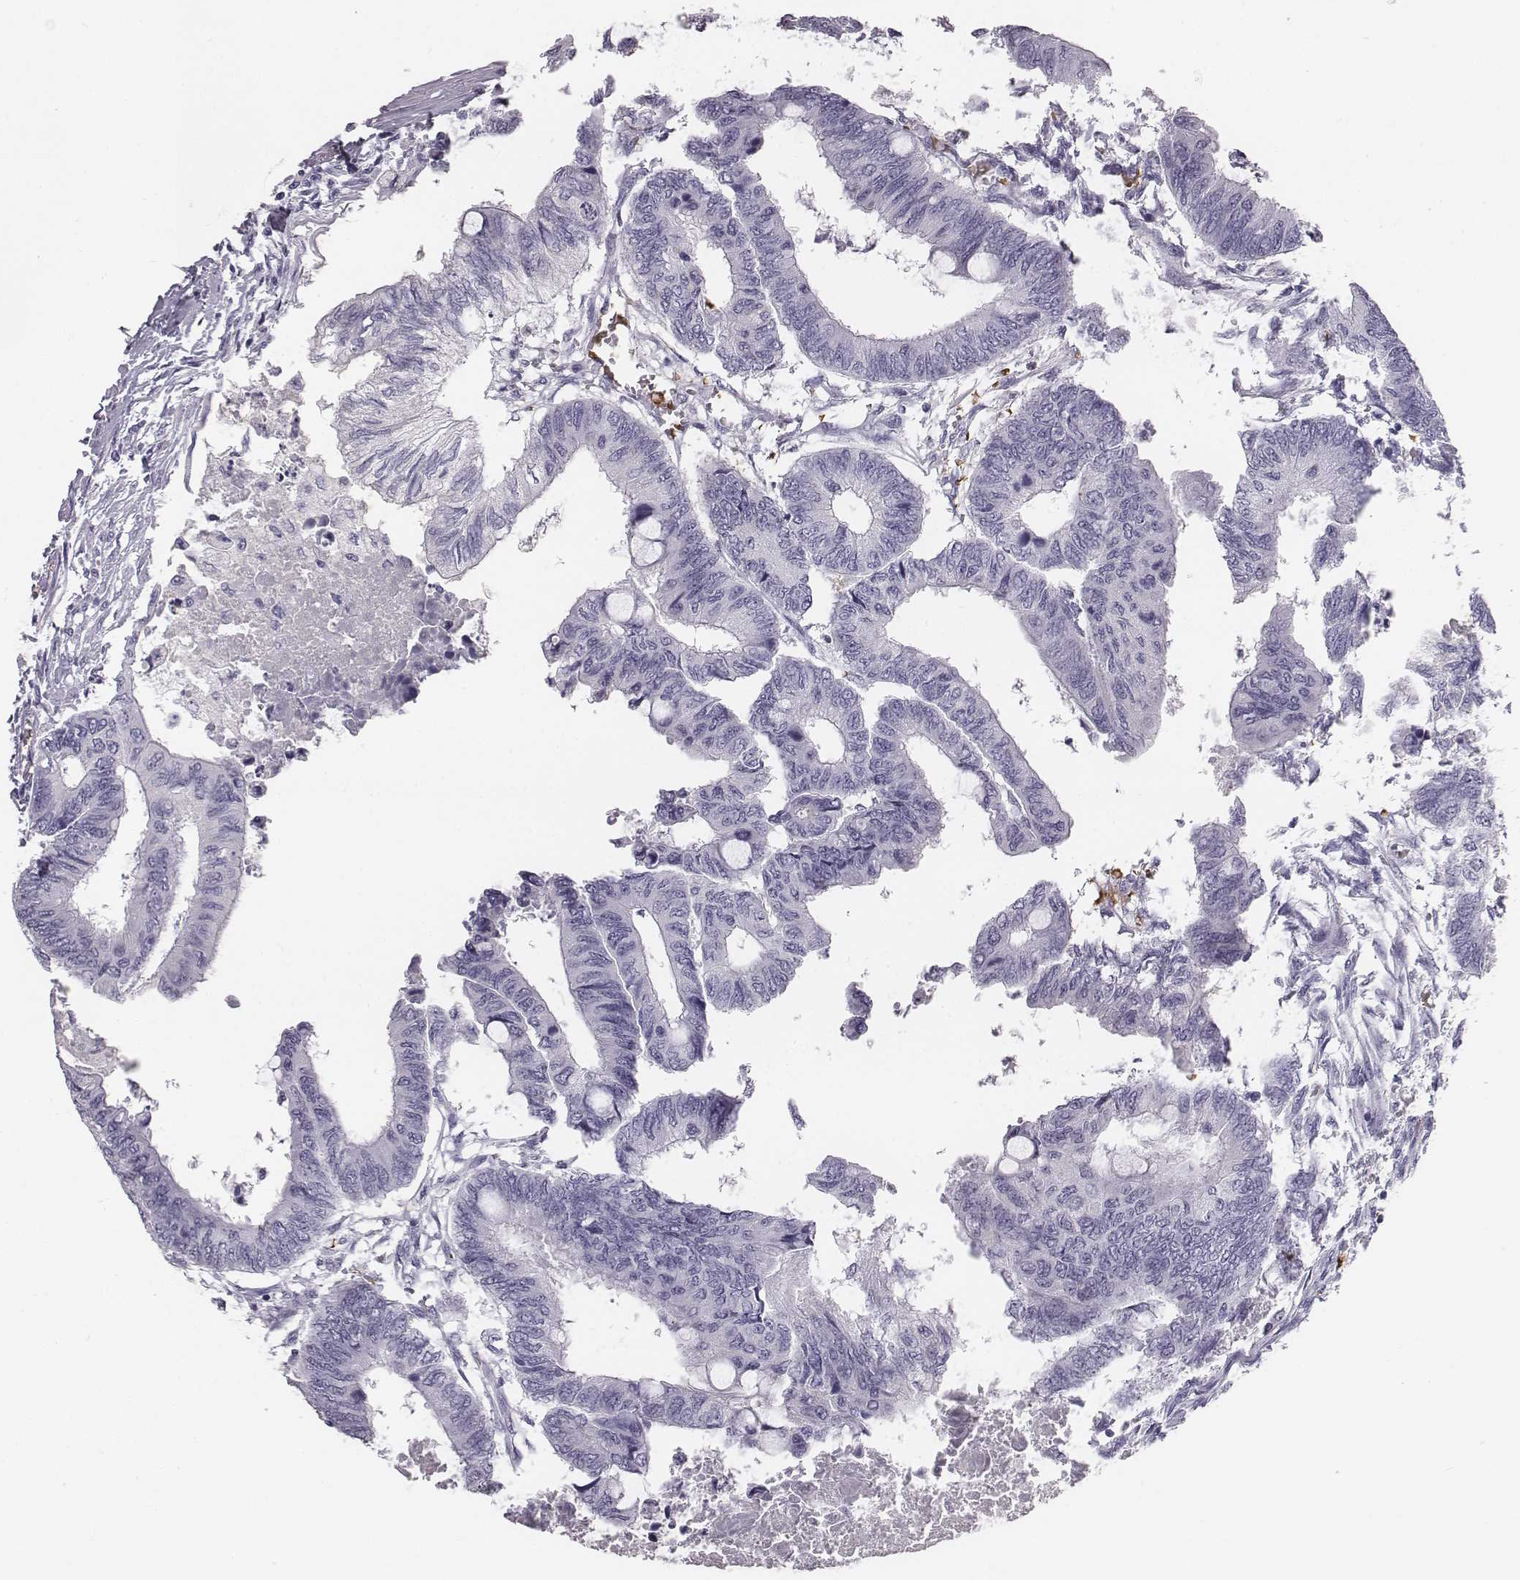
{"staining": {"intensity": "negative", "quantity": "none", "location": "none"}, "tissue": "colorectal cancer", "cell_type": "Tumor cells", "image_type": "cancer", "snomed": [{"axis": "morphology", "description": "Normal tissue, NOS"}, {"axis": "morphology", "description": "Adenocarcinoma, NOS"}, {"axis": "topography", "description": "Rectum"}, {"axis": "topography", "description": "Peripheral nerve tissue"}], "caption": "IHC of adenocarcinoma (colorectal) demonstrates no positivity in tumor cells.", "gene": "HBZ", "patient": {"sex": "male", "age": 92}}